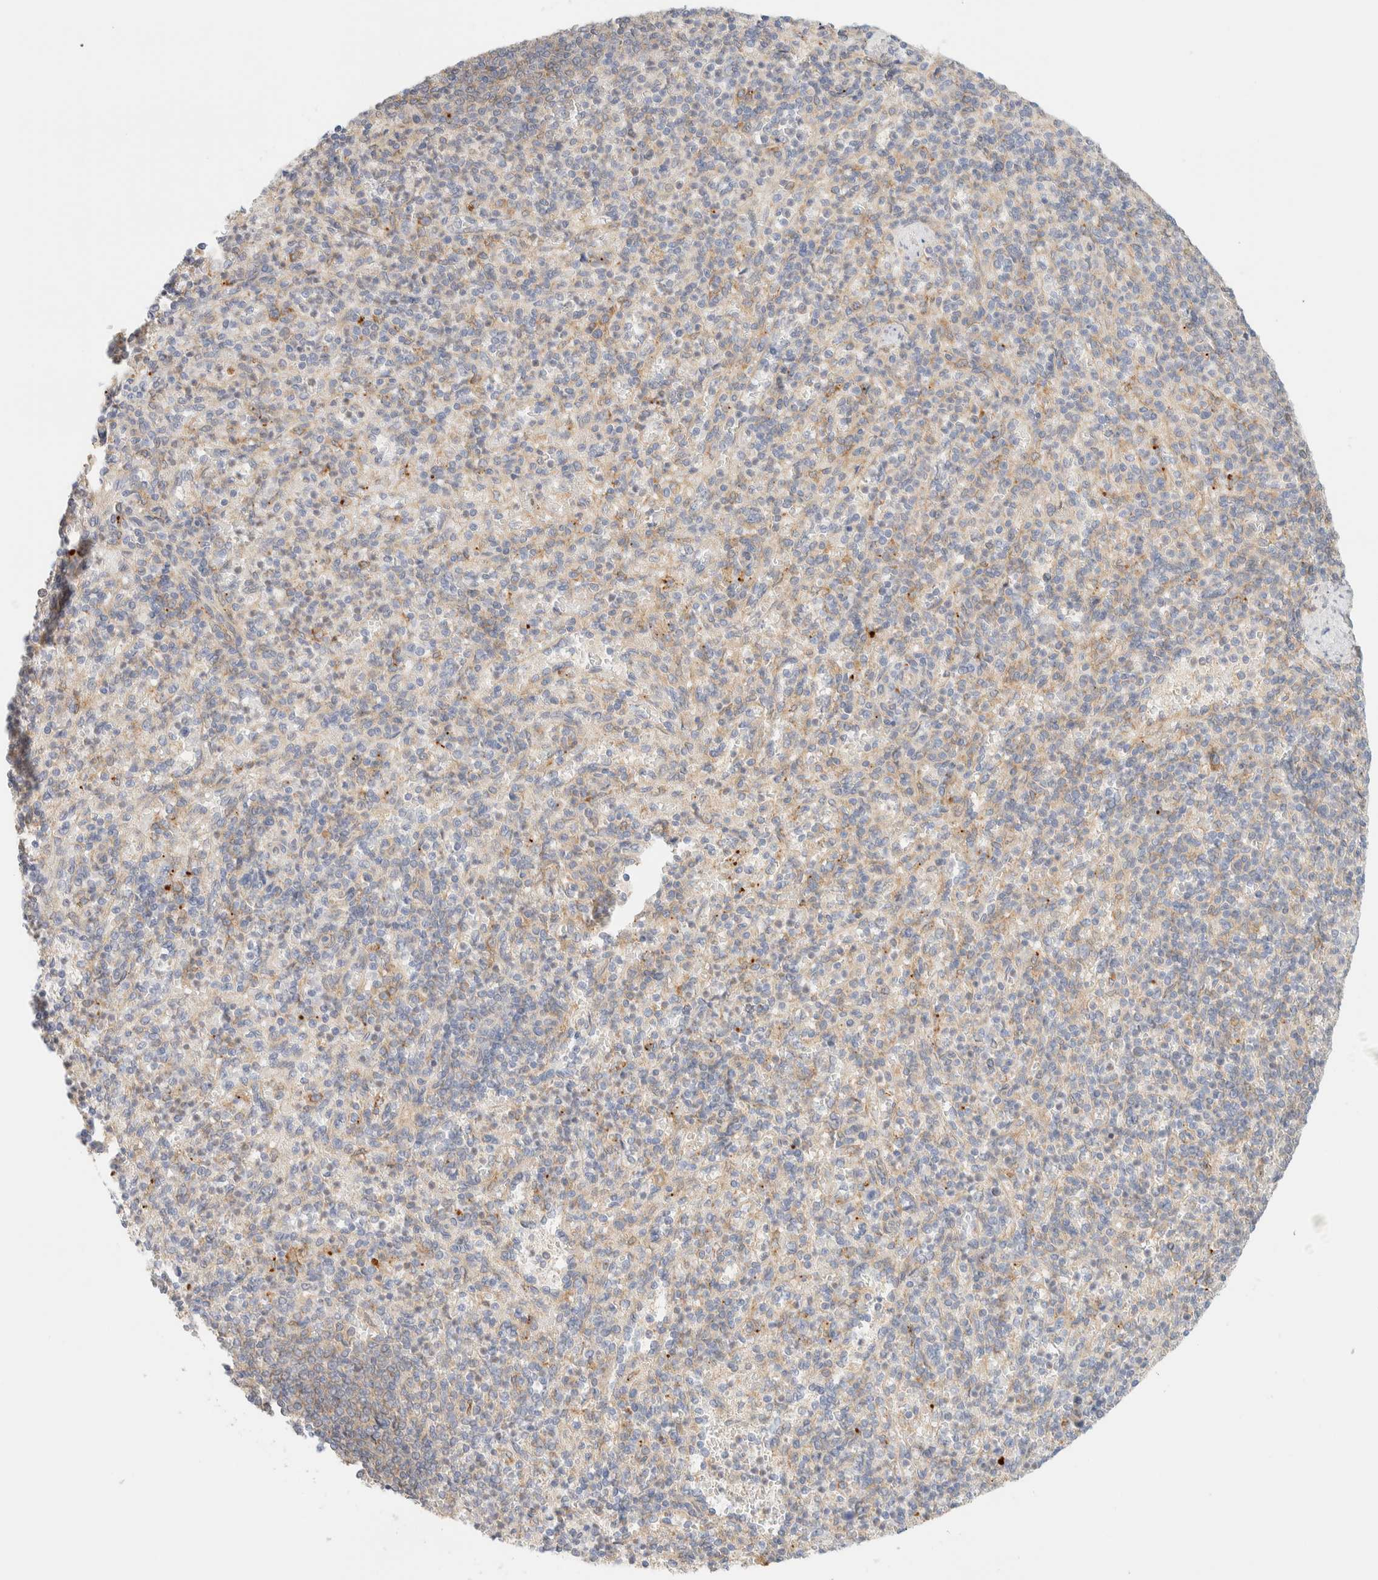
{"staining": {"intensity": "weak", "quantity": "25%-75%", "location": "cytoplasmic/membranous"}, "tissue": "spleen", "cell_type": "Cells in red pulp", "image_type": "normal", "snomed": [{"axis": "morphology", "description": "Normal tissue, NOS"}, {"axis": "topography", "description": "Spleen"}], "caption": "Spleen stained with immunohistochemistry demonstrates weak cytoplasmic/membranous staining in about 25%-75% of cells in red pulp.", "gene": "NT5C", "patient": {"sex": "female", "age": 74}}